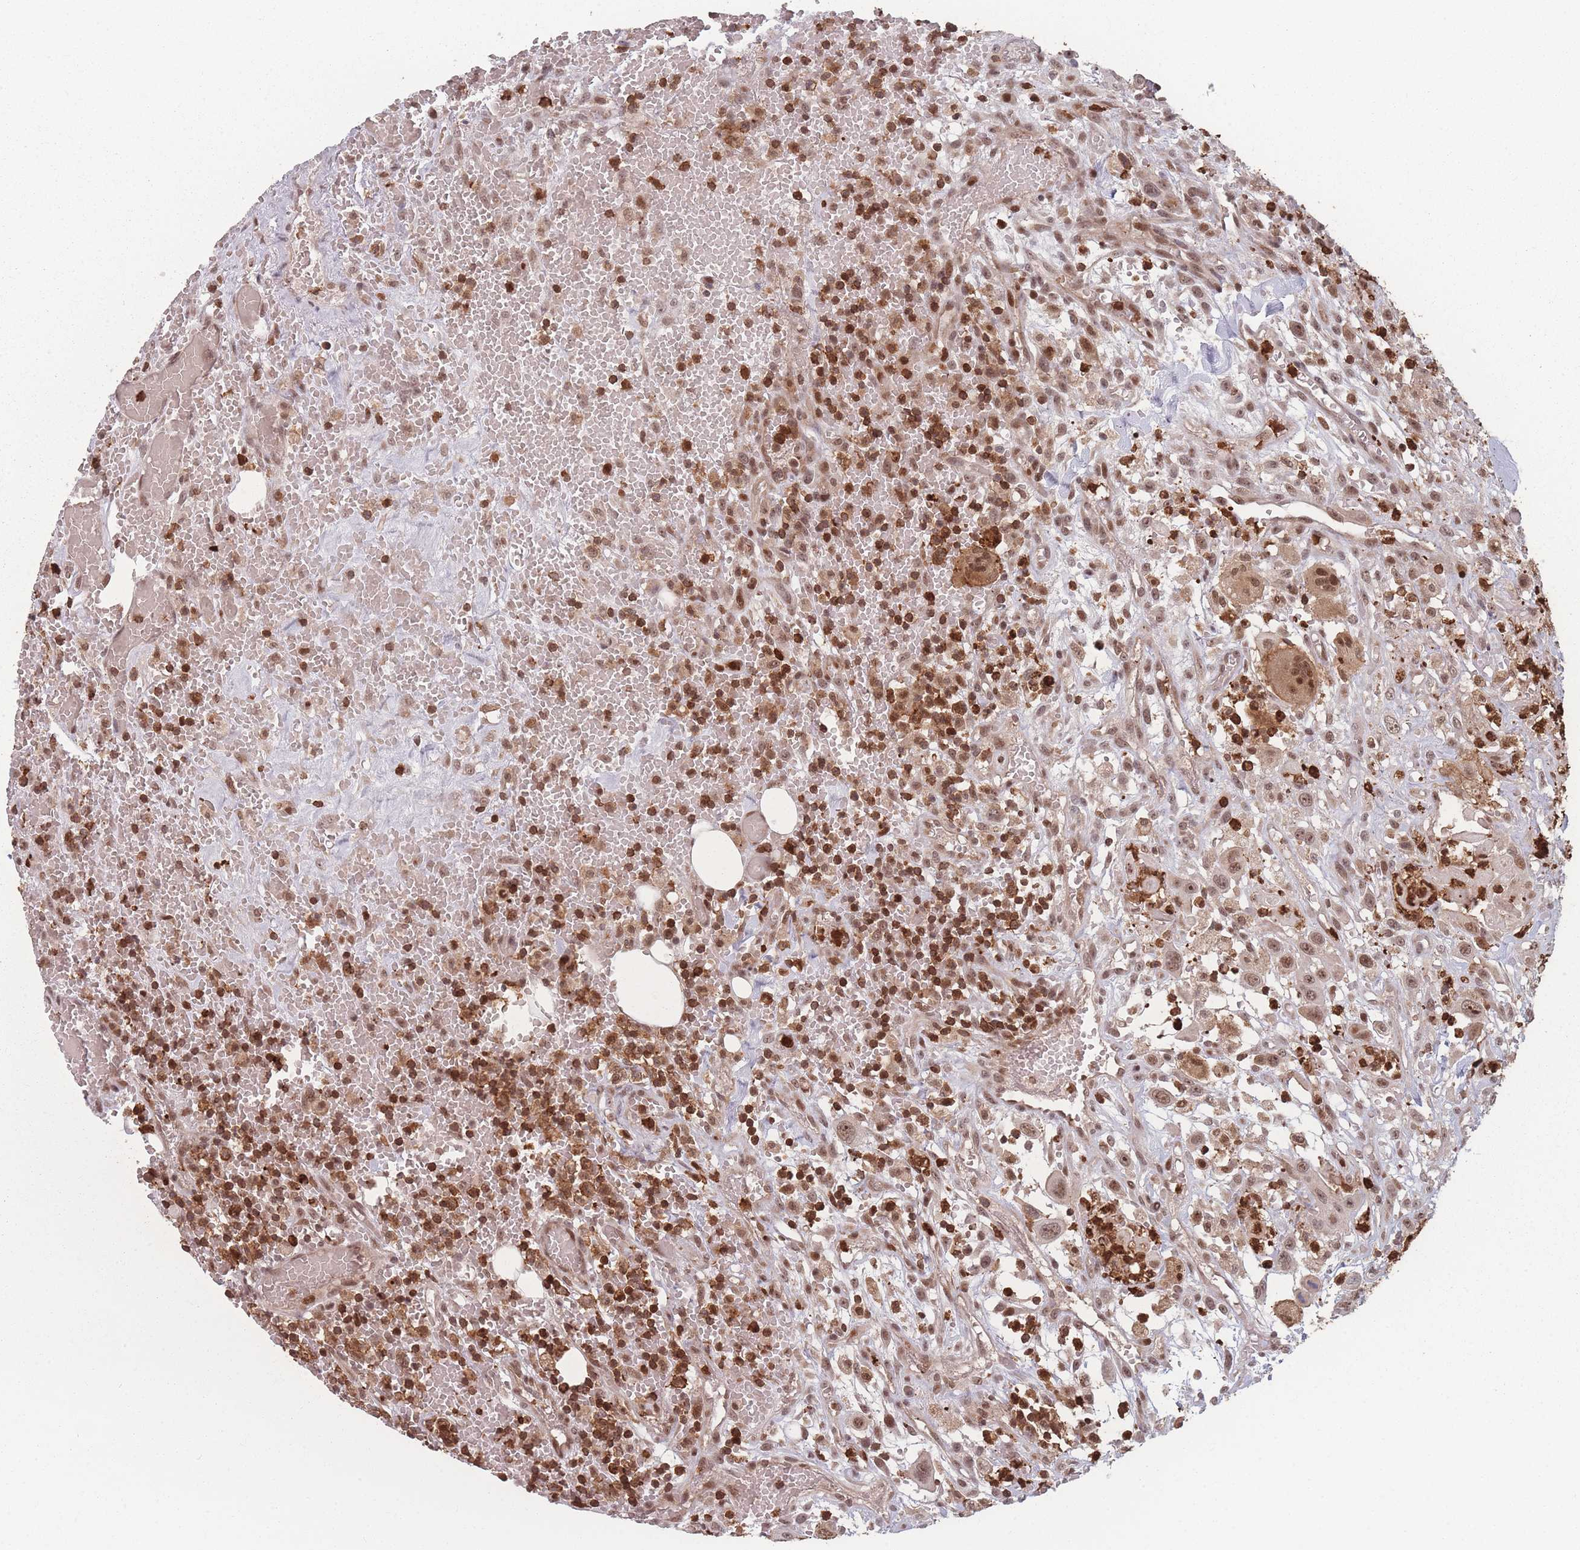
{"staining": {"intensity": "moderate", "quantity": ">75%", "location": "nuclear"}, "tissue": "head and neck cancer", "cell_type": "Tumor cells", "image_type": "cancer", "snomed": [{"axis": "morphology", "description": "Squamous cell carcinoma, NOS"}, {"axis": "topography", "description": "Head-Neck"}], "caption": "Brown immunohistochemical staining in human head and neck cancer displays moderate nuclear expression in approximately >75% of tumor cells. (DAB IHC, brown staining for protein, blue staining for nuclei).", "gene": "WDR55", "patient": {"sex": "male", "age": 81}}